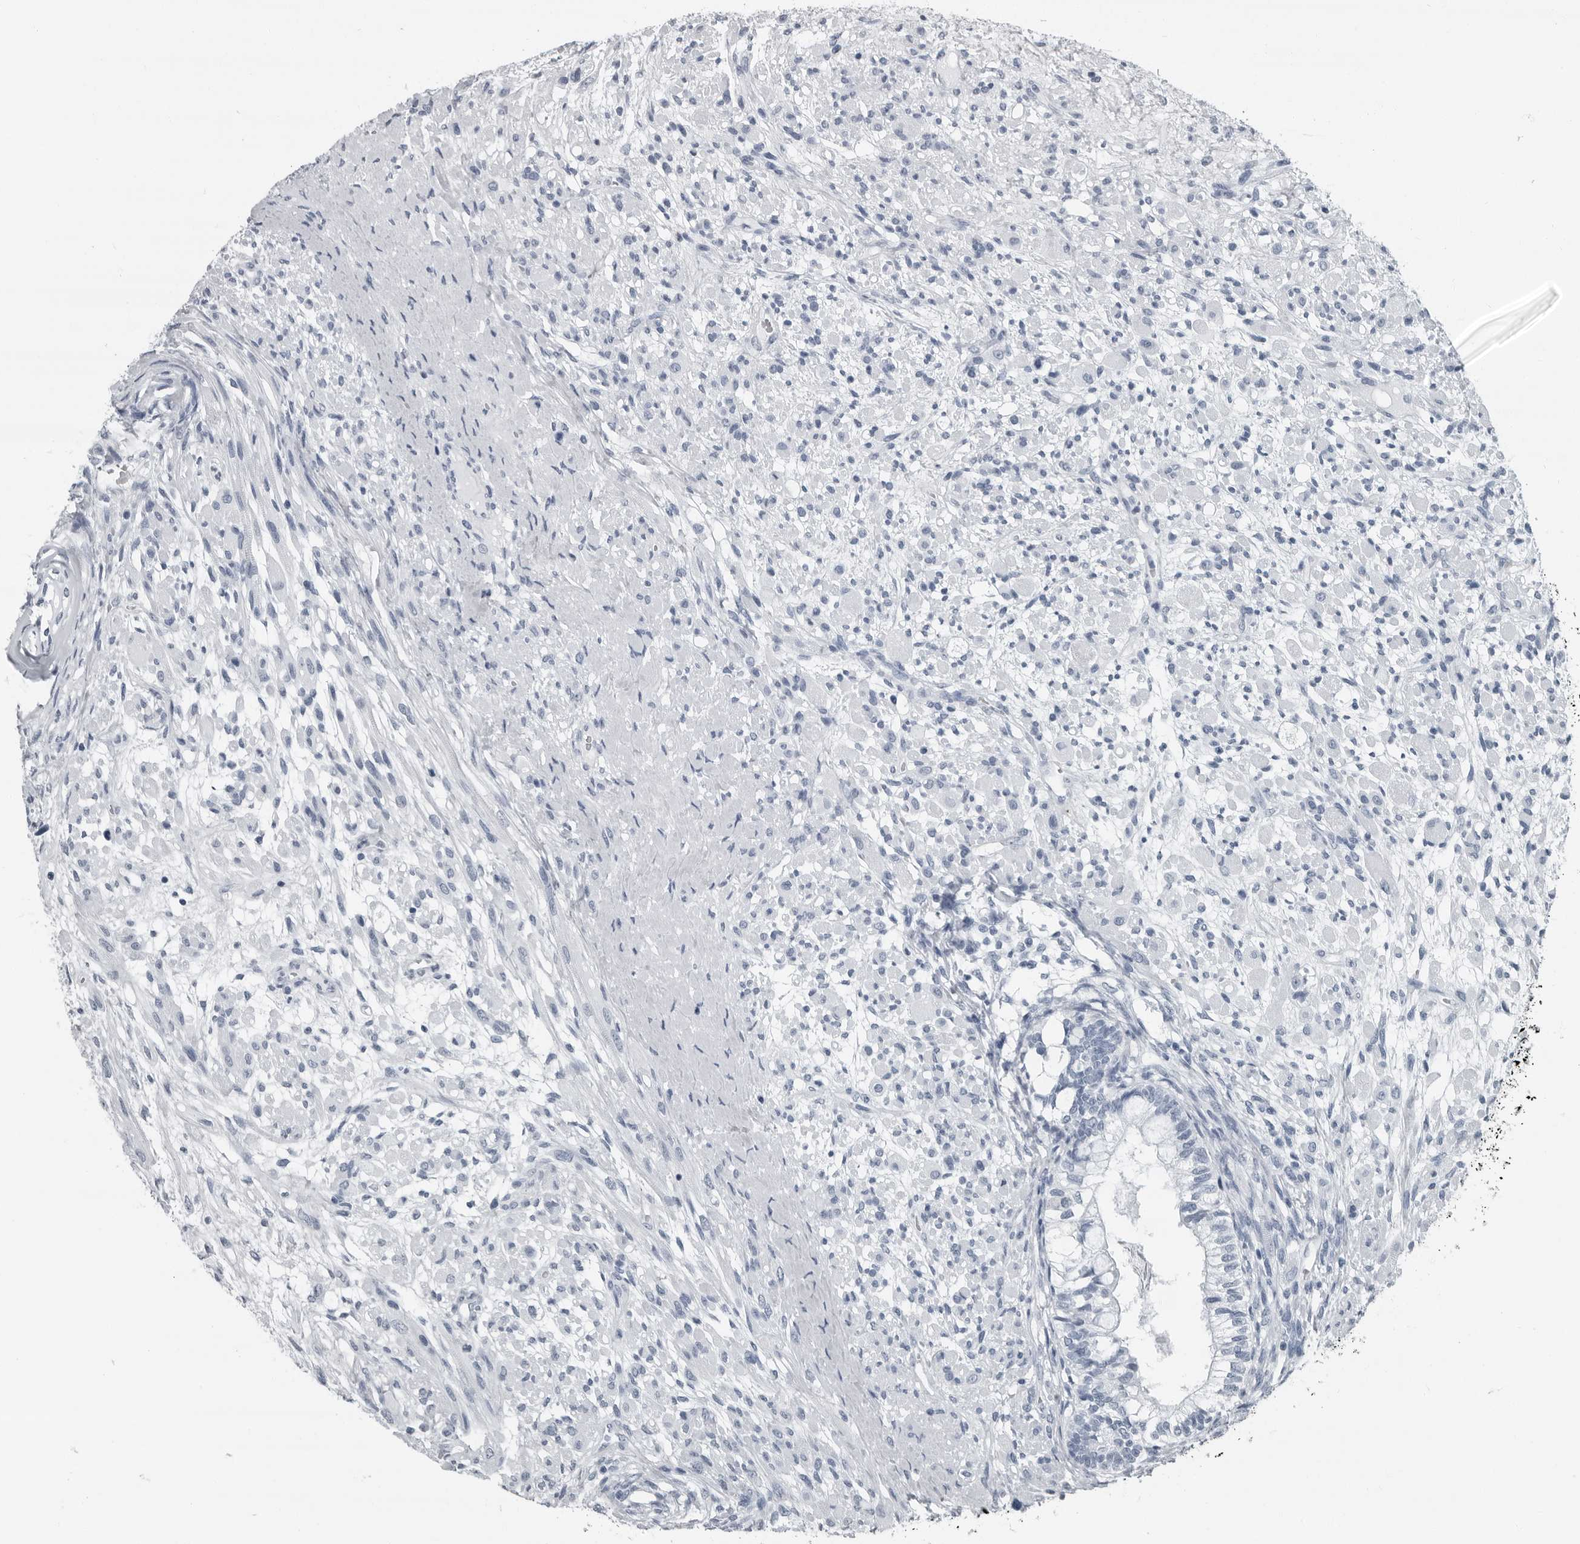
{"staining": {"intensity": "negative", "quantity": "none", "location": "none"}, "tissue": "testis cancer", "cell_type": "Tumor cells", "image_type": "cancer", "snomed": [{"axis": "morphology", "description": "Seminoma, NOS"}, {"axis": "morphology", "description": "Carcinoma, Embryonal, NOS"}, {"axis": "topography", "description": "Testis"}], "caption": "Testis cancer (seminoma) was stained to show a protein in brown. There is no significant expression in tumor cells. The staining was performed using DAB (3,3'-diaminobenzidine) to visualize the protein expression in brown, while the nuclei were stained in blue with hematoxylin (Magnification: 20x).", "gene": "PRSS1", "patient": {"sex": "male", "age": 28}}